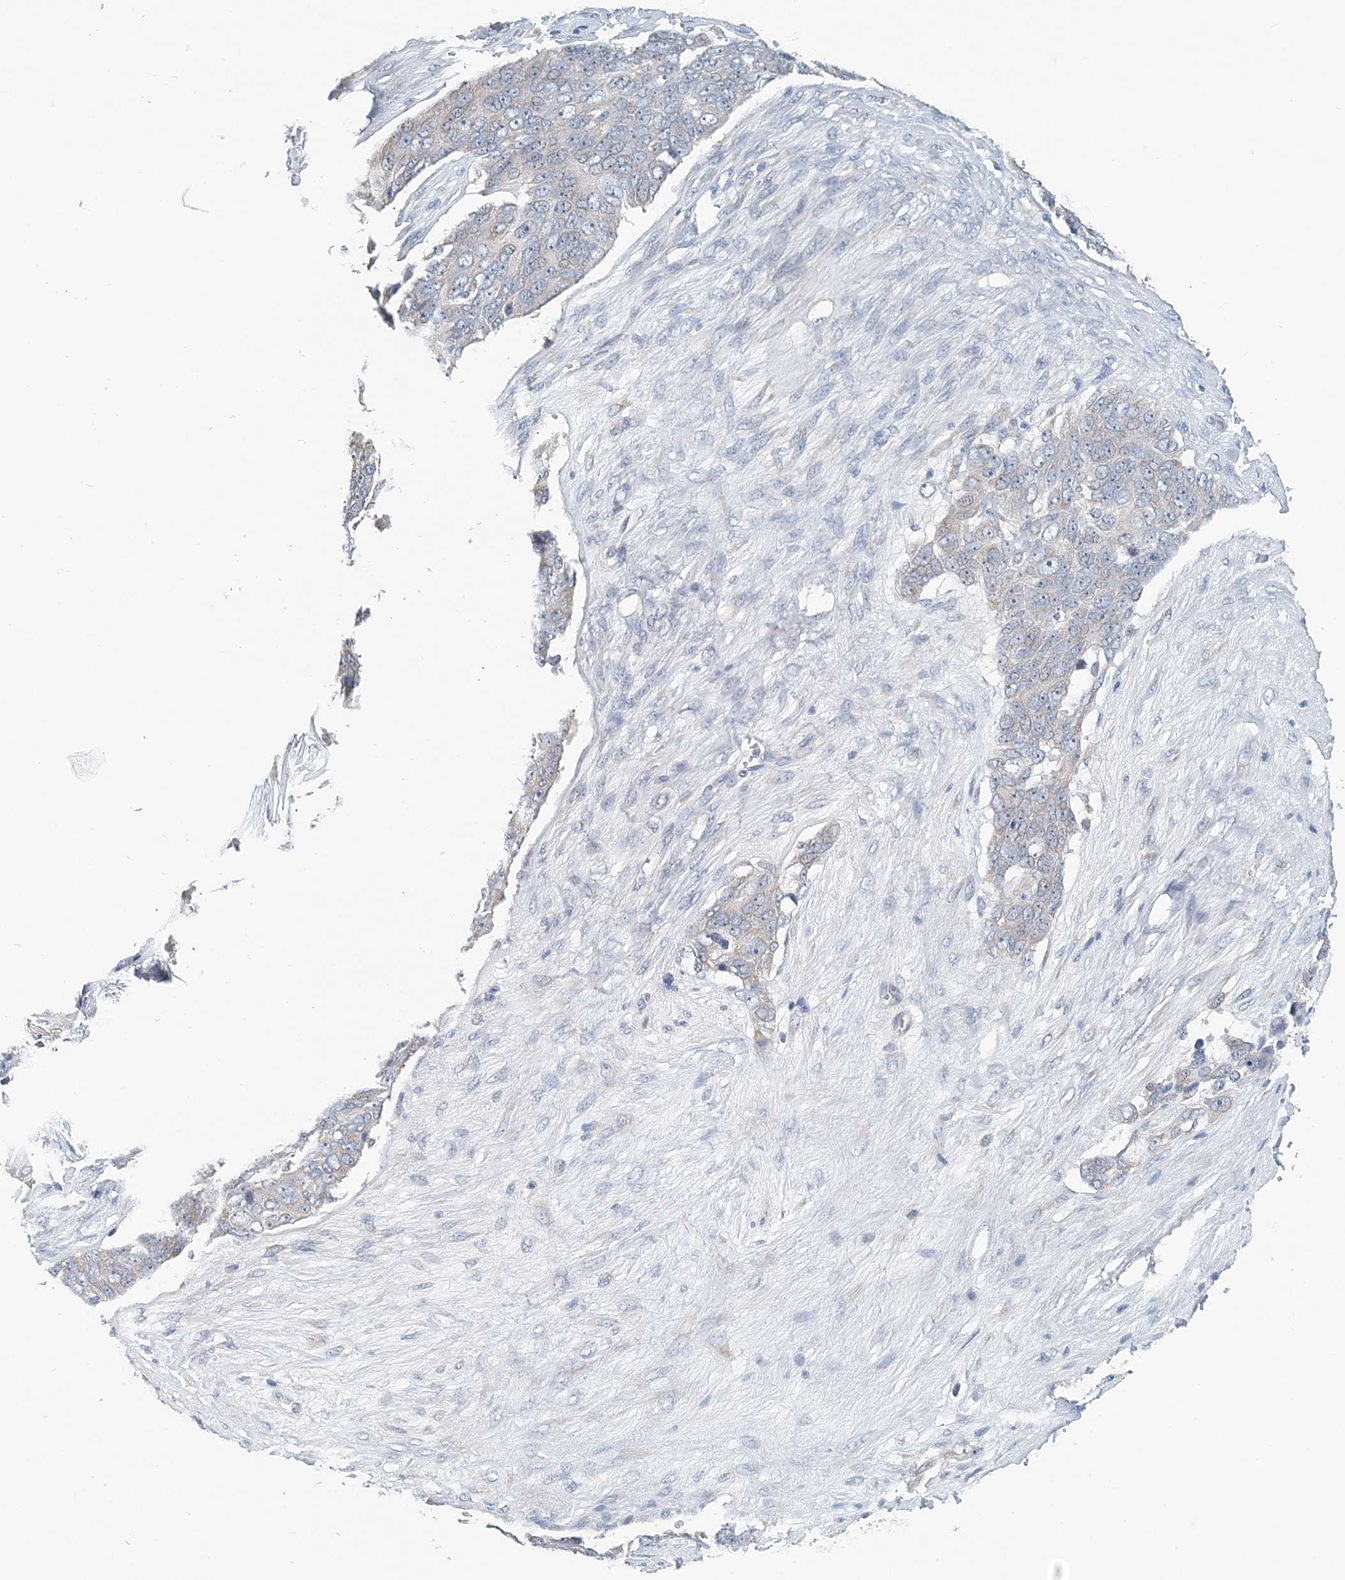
{"staining": {"intensity": "negative", "quantity": "none", "location": "none"}, "tissue": "ovarian cancer", "cell_type": "Tumor cells", "image_type": "cancer", "snomed": [{"axis": "morphology", "description": "Carcinoma, endometroid"}, {"axis": "topography", "description": "Ovary"}], "caption": "Tumor cells show no significant expression in endometroid carcinoma (ovarian). The staining is performed using DAB (3,3'-diaminobenzidine) brown chromogen with nuclei counter-stained in using hematoxylin.", "gene": "EEF1A2", "patient": {"sex": "female", "age": 51}}